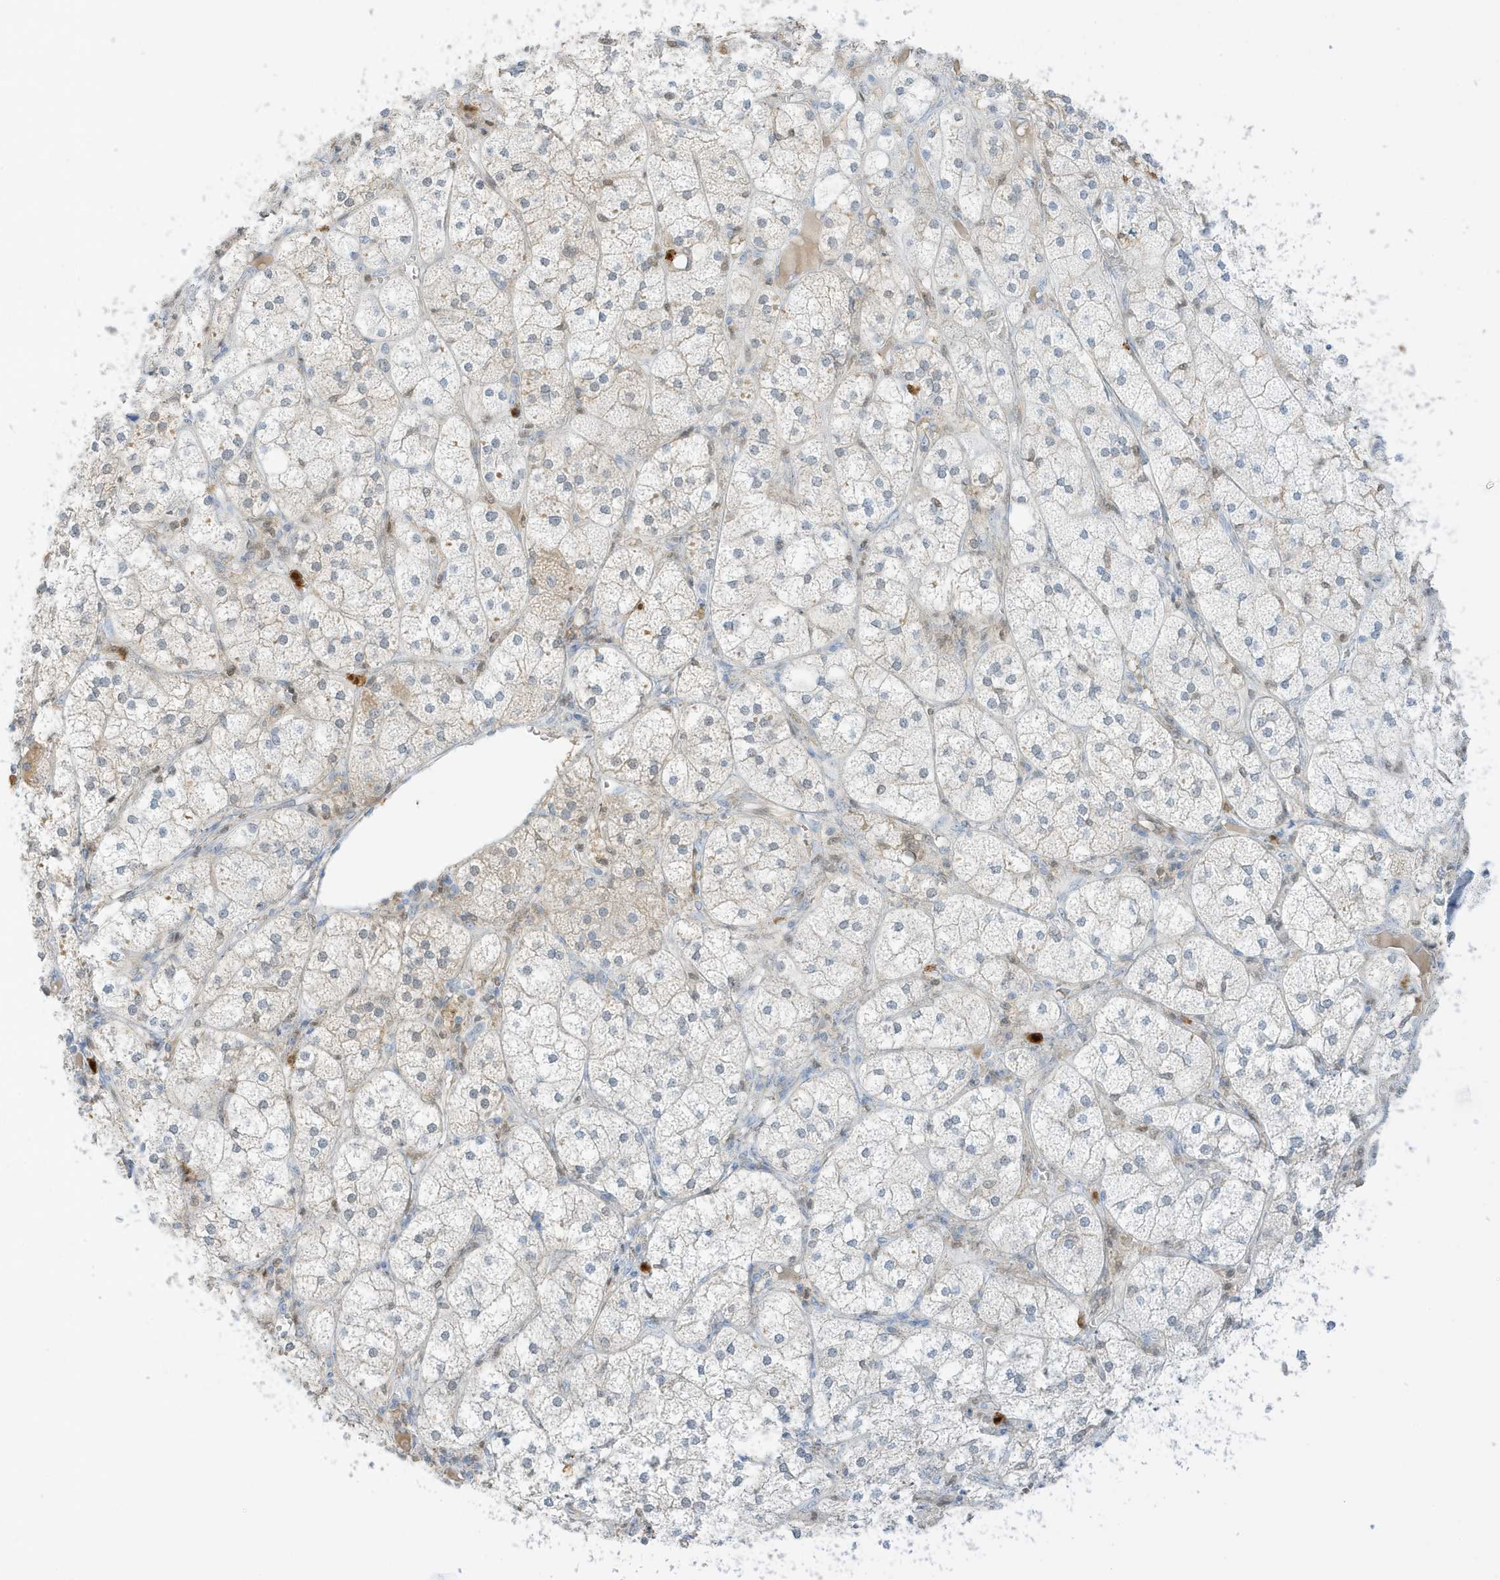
{"staining": {"intensity": "weak", "quantity": "<25%", "location": "cytoplasmic/membranous"}, "tissue": "adrenal gland", "cell_type": "Glandular cells", "image_type": "normal", "snomed": [{"axis": "morphology", "description": "Normal tissue, NOS"}, {"axis": "topography", "description": "Adrenal gland"}], "caption": "Immunohistochemical staining of unremarkable adrenal gland demonstrates no significant staining in glandular cells.", "gene": "GCA", "patient": {"sex": "female", "age": 61}}